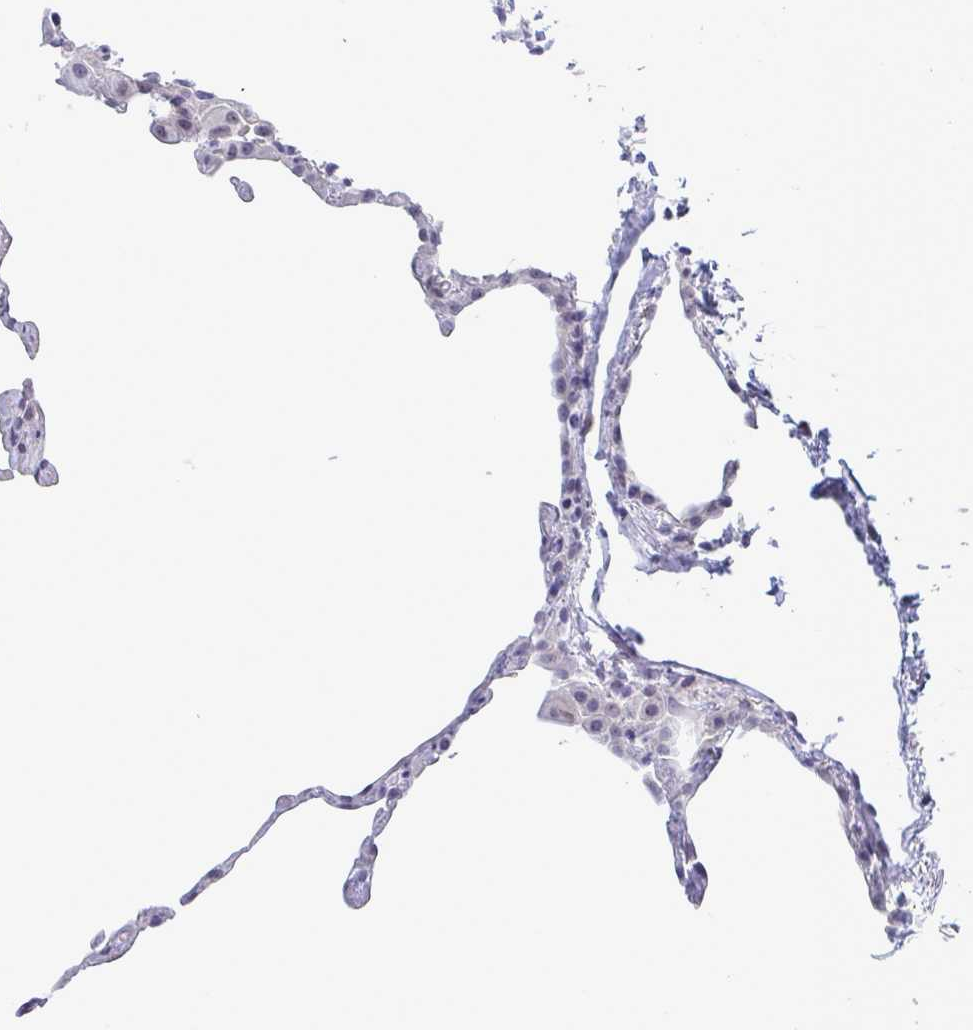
{"staining": {"intensity": "negative", "quantity": "none", "location": "none"}, "tissue": "lung", "cell_type": "Alveolar cells", "image_type": "normal", "snomed": [{"axis": "morphology", "description": "Normal tissue, NOS"}, {"axis": "topography", "description": "Lung"}], "caption": "An immunohistochemistry micrograph of benign lung is shown. There is no staining in alveolar cells of lung.", "gene": "MFSD4A", "patient": {"sex": "female", "age": 57}}